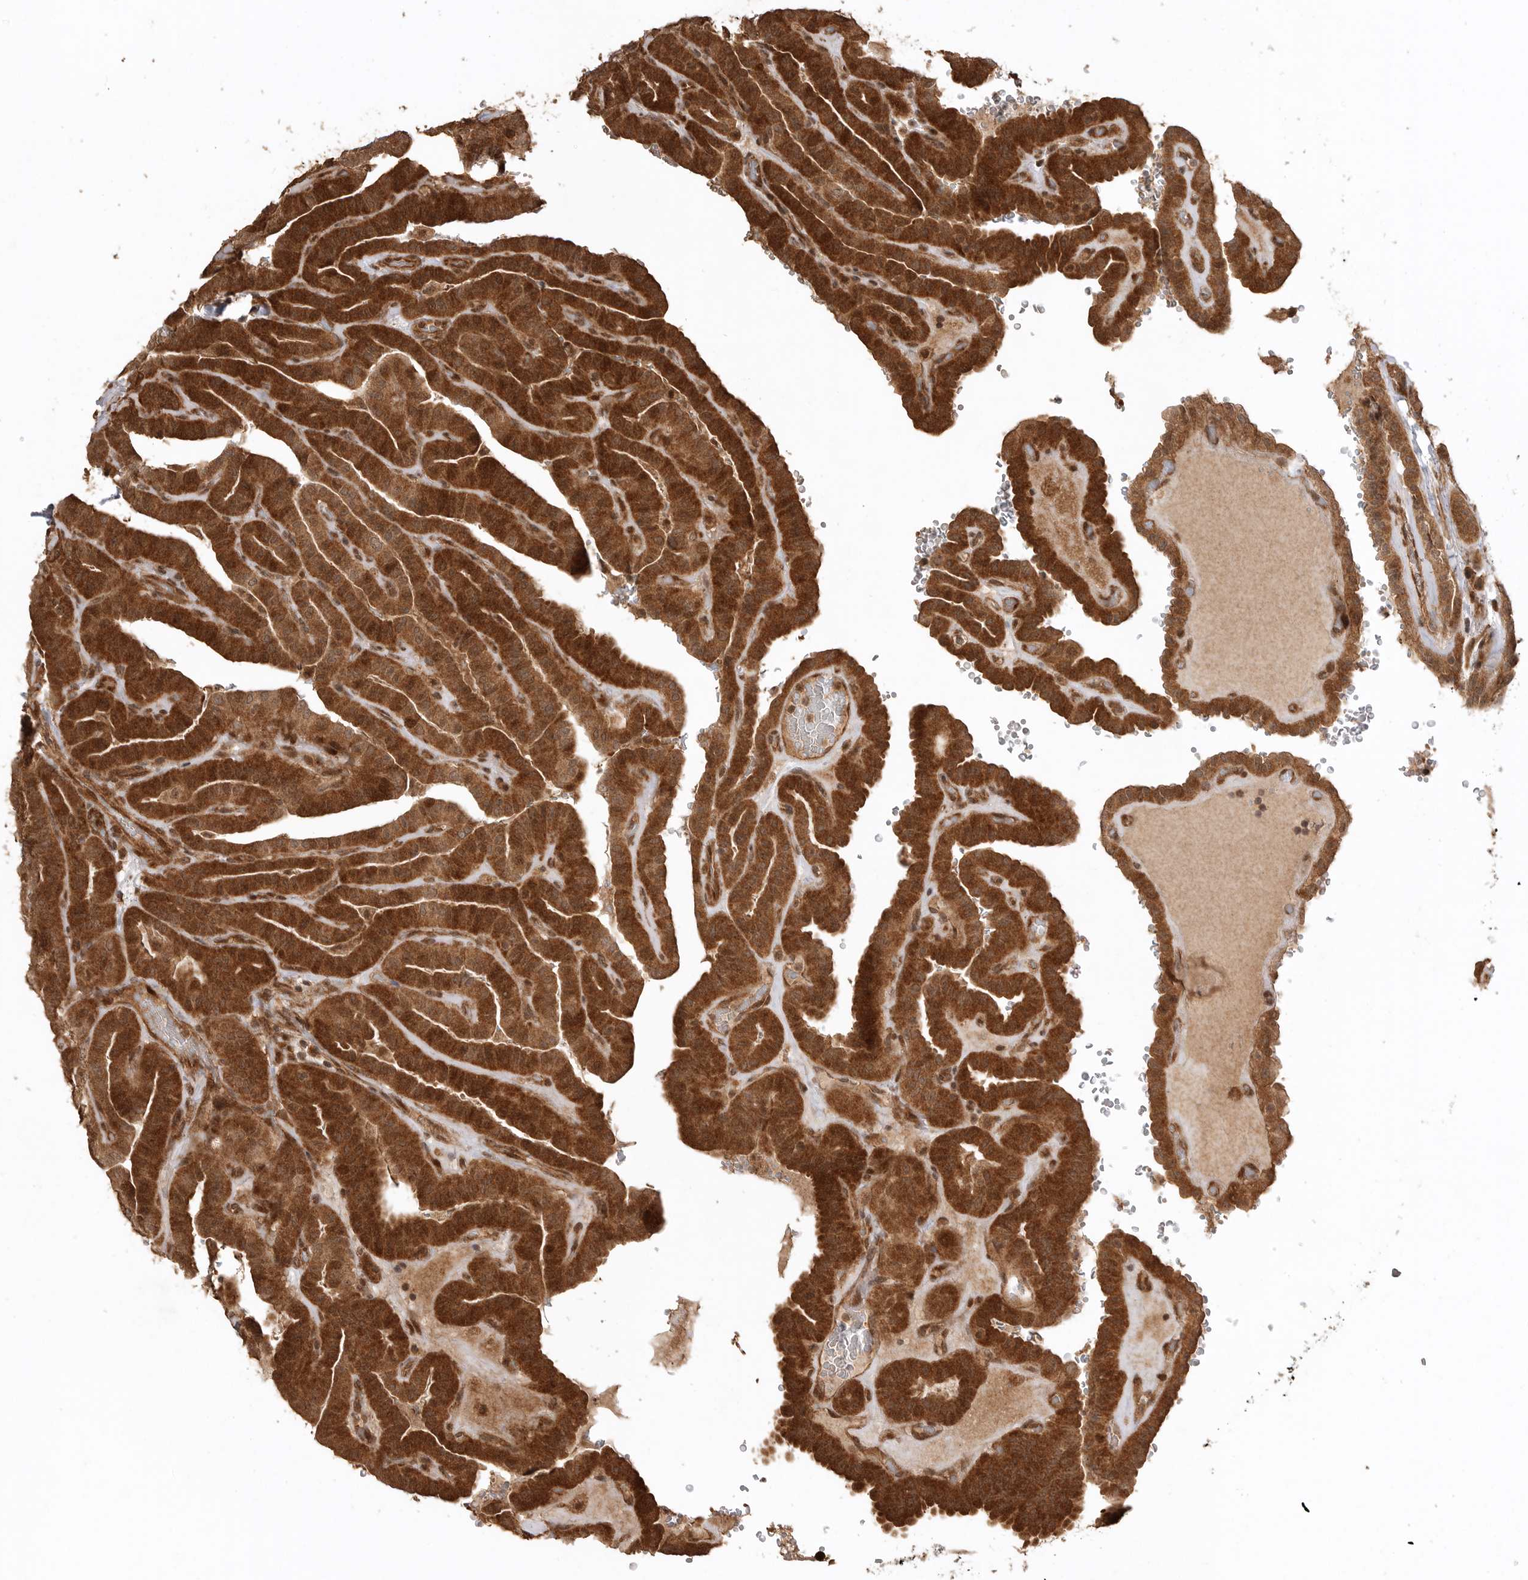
{"staining": {"intensity": "strong", "quantity": ">75%", "location": "cytoplasmic/membranous"}, "tissue": "thyroid cancer", "cell_type": "Tumor cells", "image_type": "cancer", "snomed": [{"axis": "morphology", "description": "Papillary adenocarcinoma, NOS"}, {"axis": "topography", "description": "Thyroid gland"}], "caption": "Human thyroid papillary adenocarcinoma stained with a brown dye shows strong cytoplasmic/membranous positive positivity in about >75% of tumor cells.", "gene": "BOC", "patient": {"sex": "male", "age": 77}}